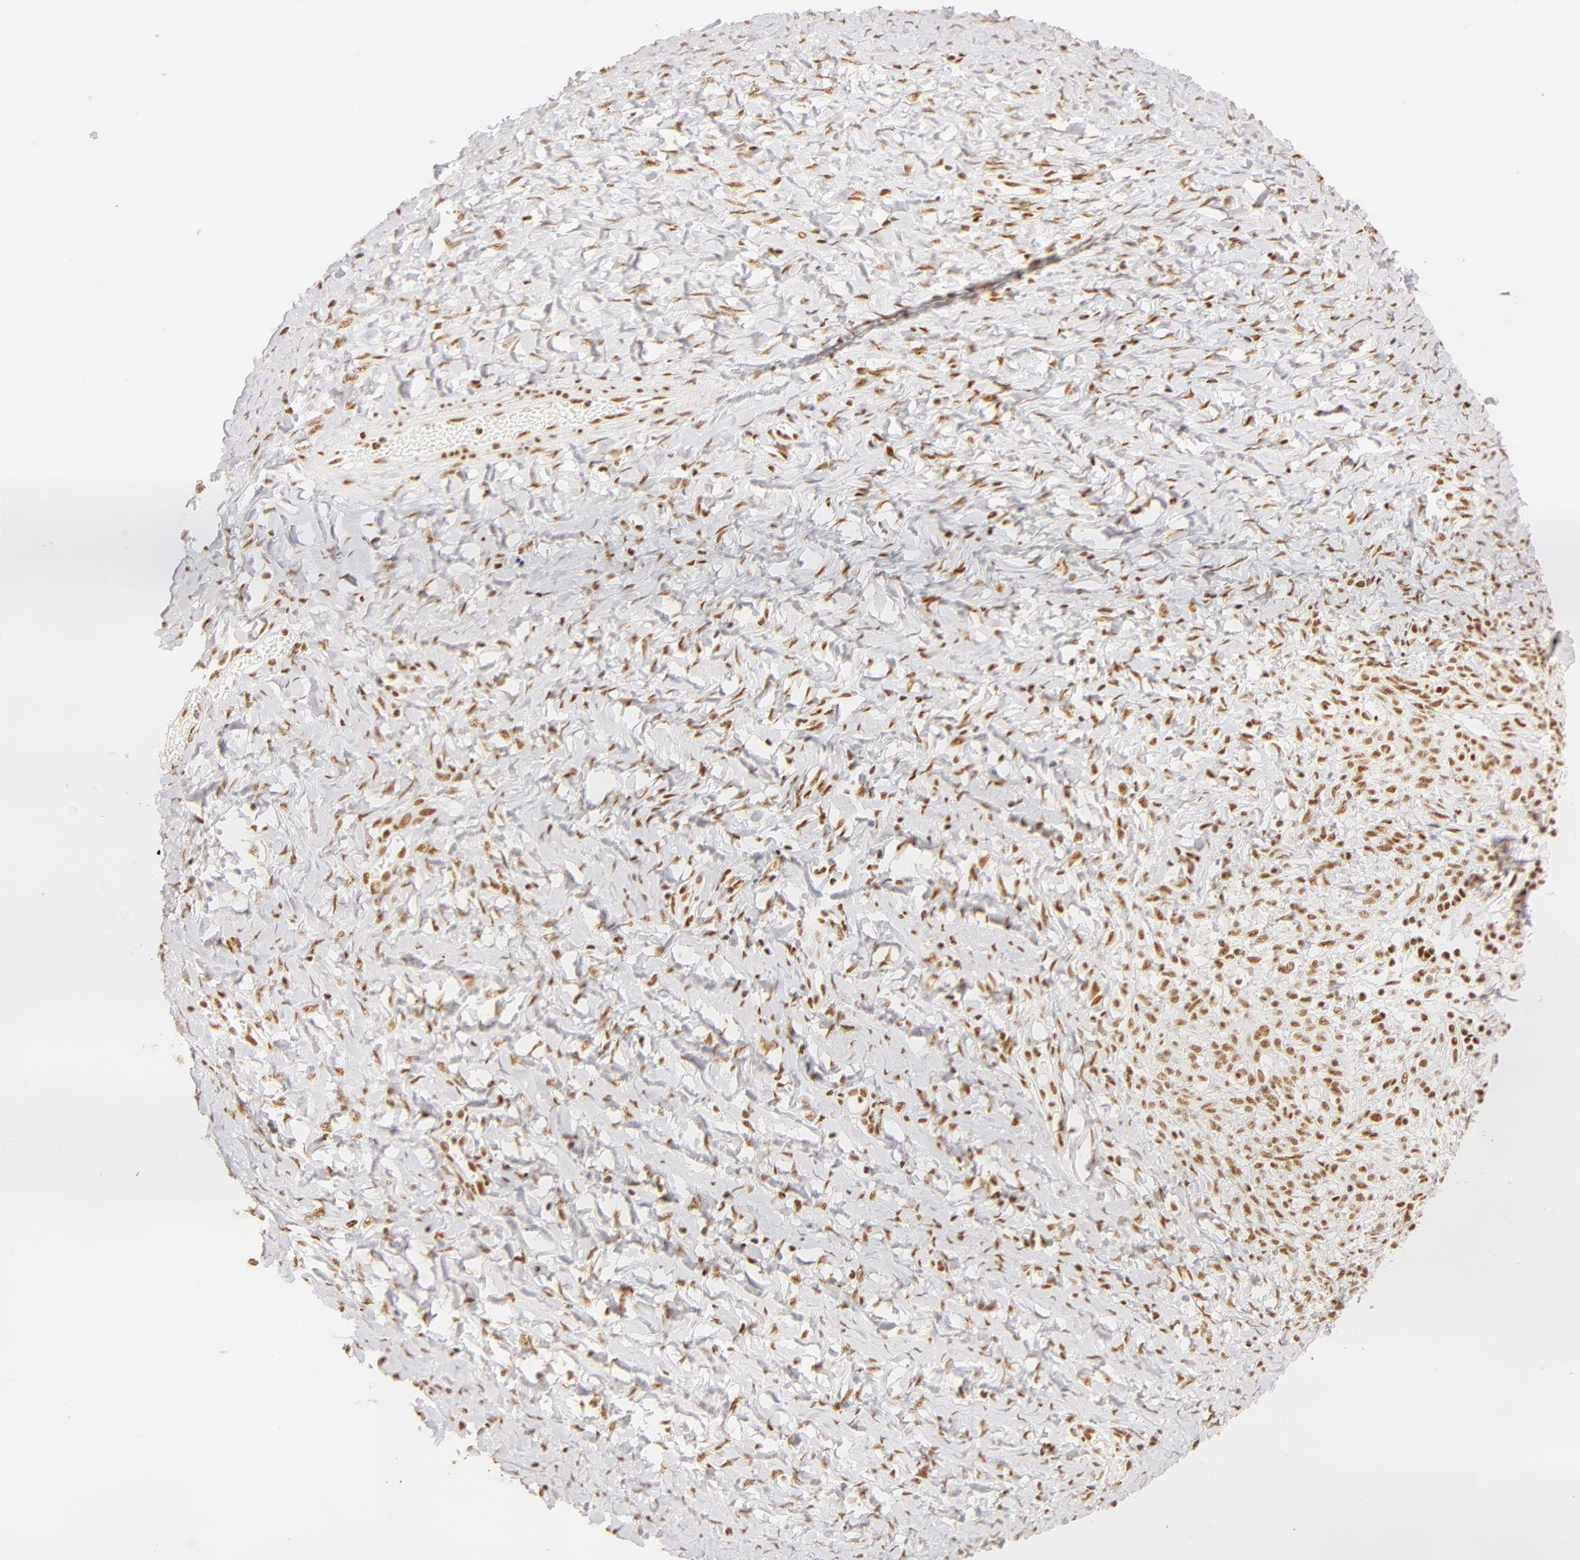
{"staining": {"intensity": "moderate", "quantity": ">75%", "location": "nuclear"}, "tissue": "smooth muscle", "cell_type": "Smooth muscle cells", "image_type": "normal", "snomed": [{"axis": "morphology", "description": "Normal tissue, NOS"}, {"axis": "topography", "description": "Uterus"}], "caption": "Protein analysis of benign smooth muscle demonstrates moderate nuclear expression in about >75% of smooth muscle cells. The staining is performed using DAB (3,3'-diaminobenzidine) brown chromogen to label protein expression. The nuclei are counter-stained blue using hematoxylin.", "gene": "RBM39", "patient": {"sex": "female", "age": 56}}